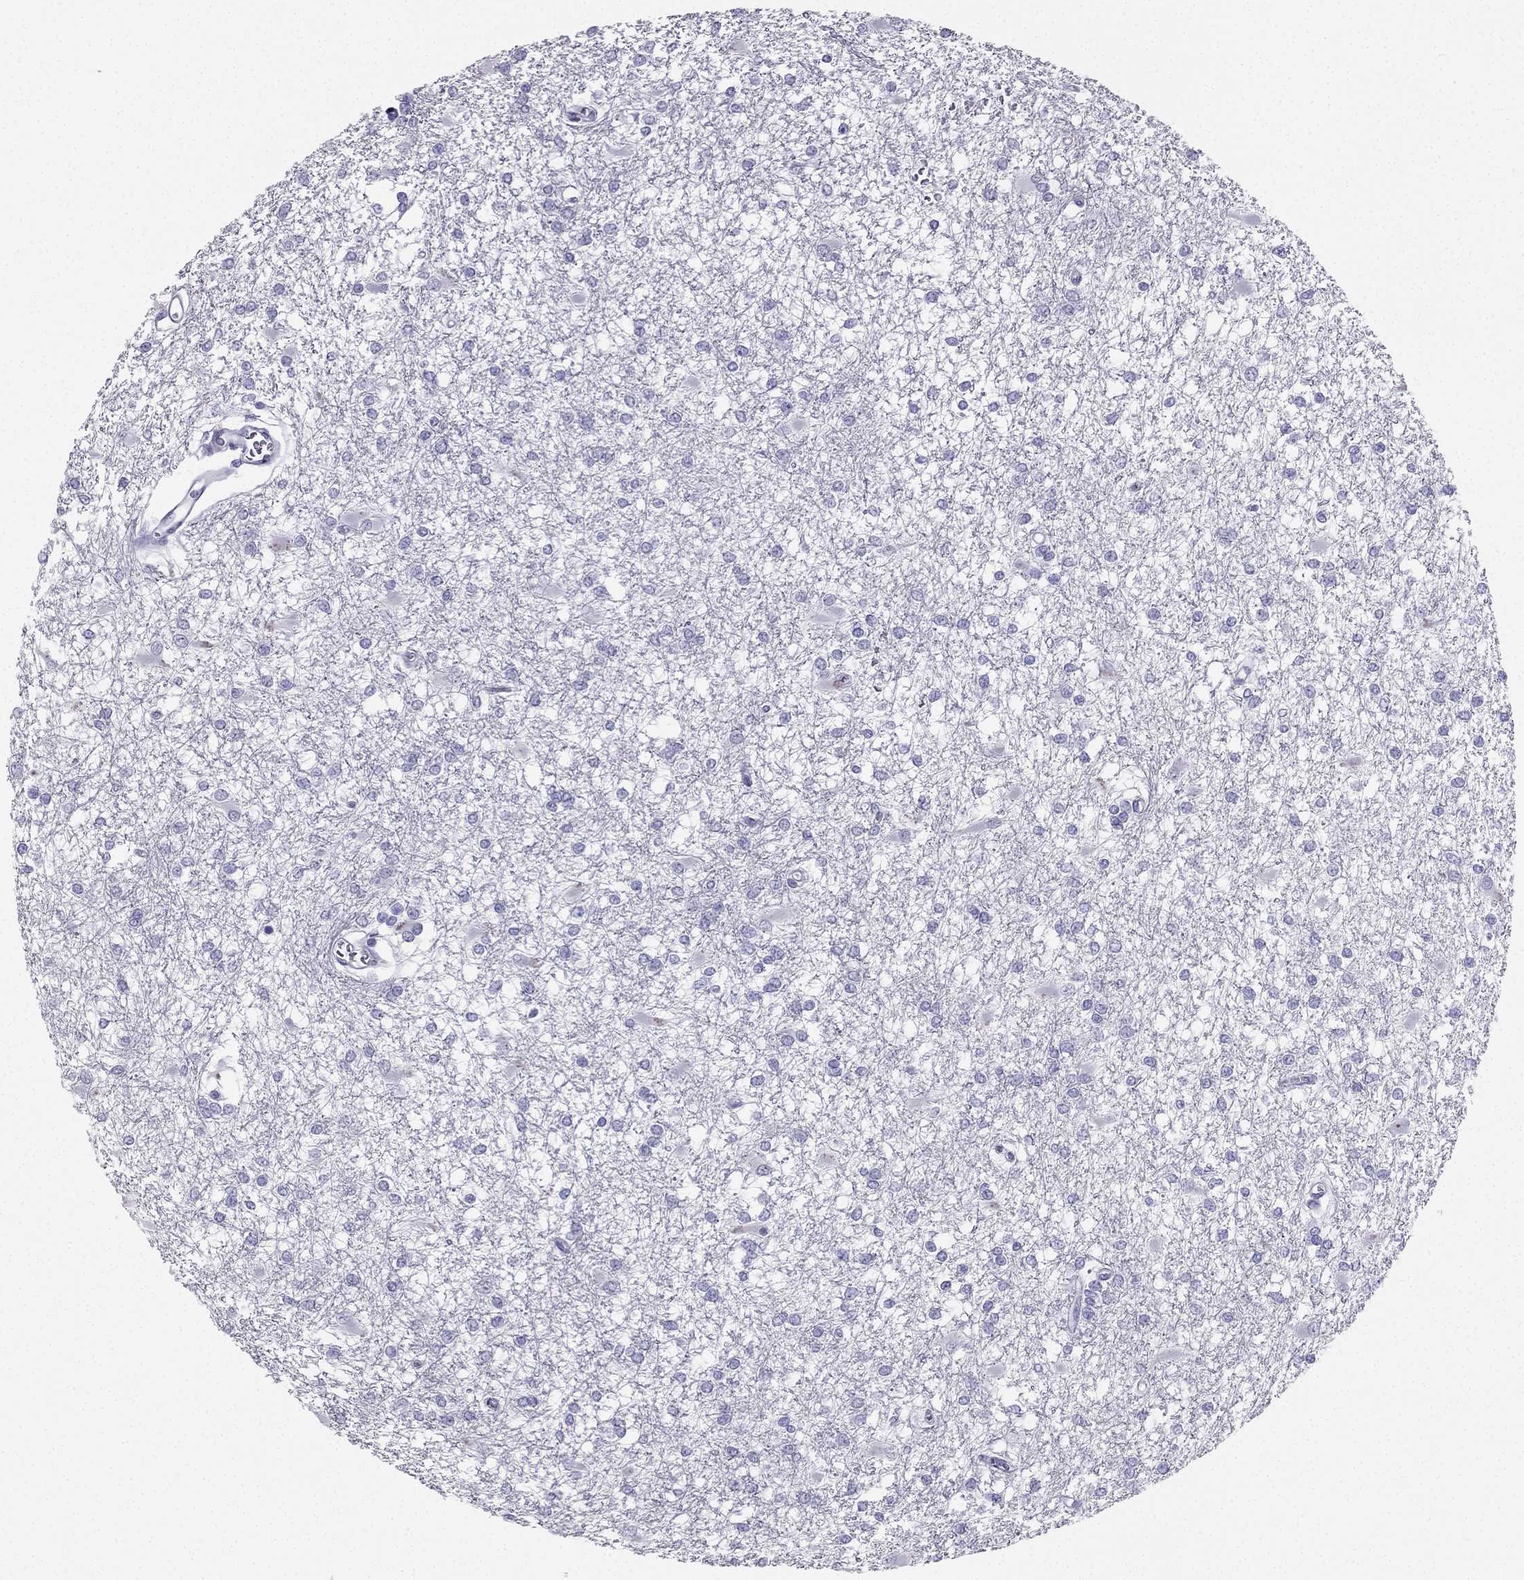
{"staining": {"intensity": "negative", "quantity": "none", "location": "none"}, "tissue": "glioma", "cell_type": "Tumor cells", "image_type": "cancer", "snomed": [{"axis": "morphology", "description": "Glioma, malignant, High grade"}, {"axis": "topography", "description": "Cerebral cortex"}], "caption": "Immunohistochemistry (IHC) of human high-grade glioma (malignant) demonstrates no staining in tumor cells.", "gene": "TFF3", "patient": {"sex": "male", "age": 79}}